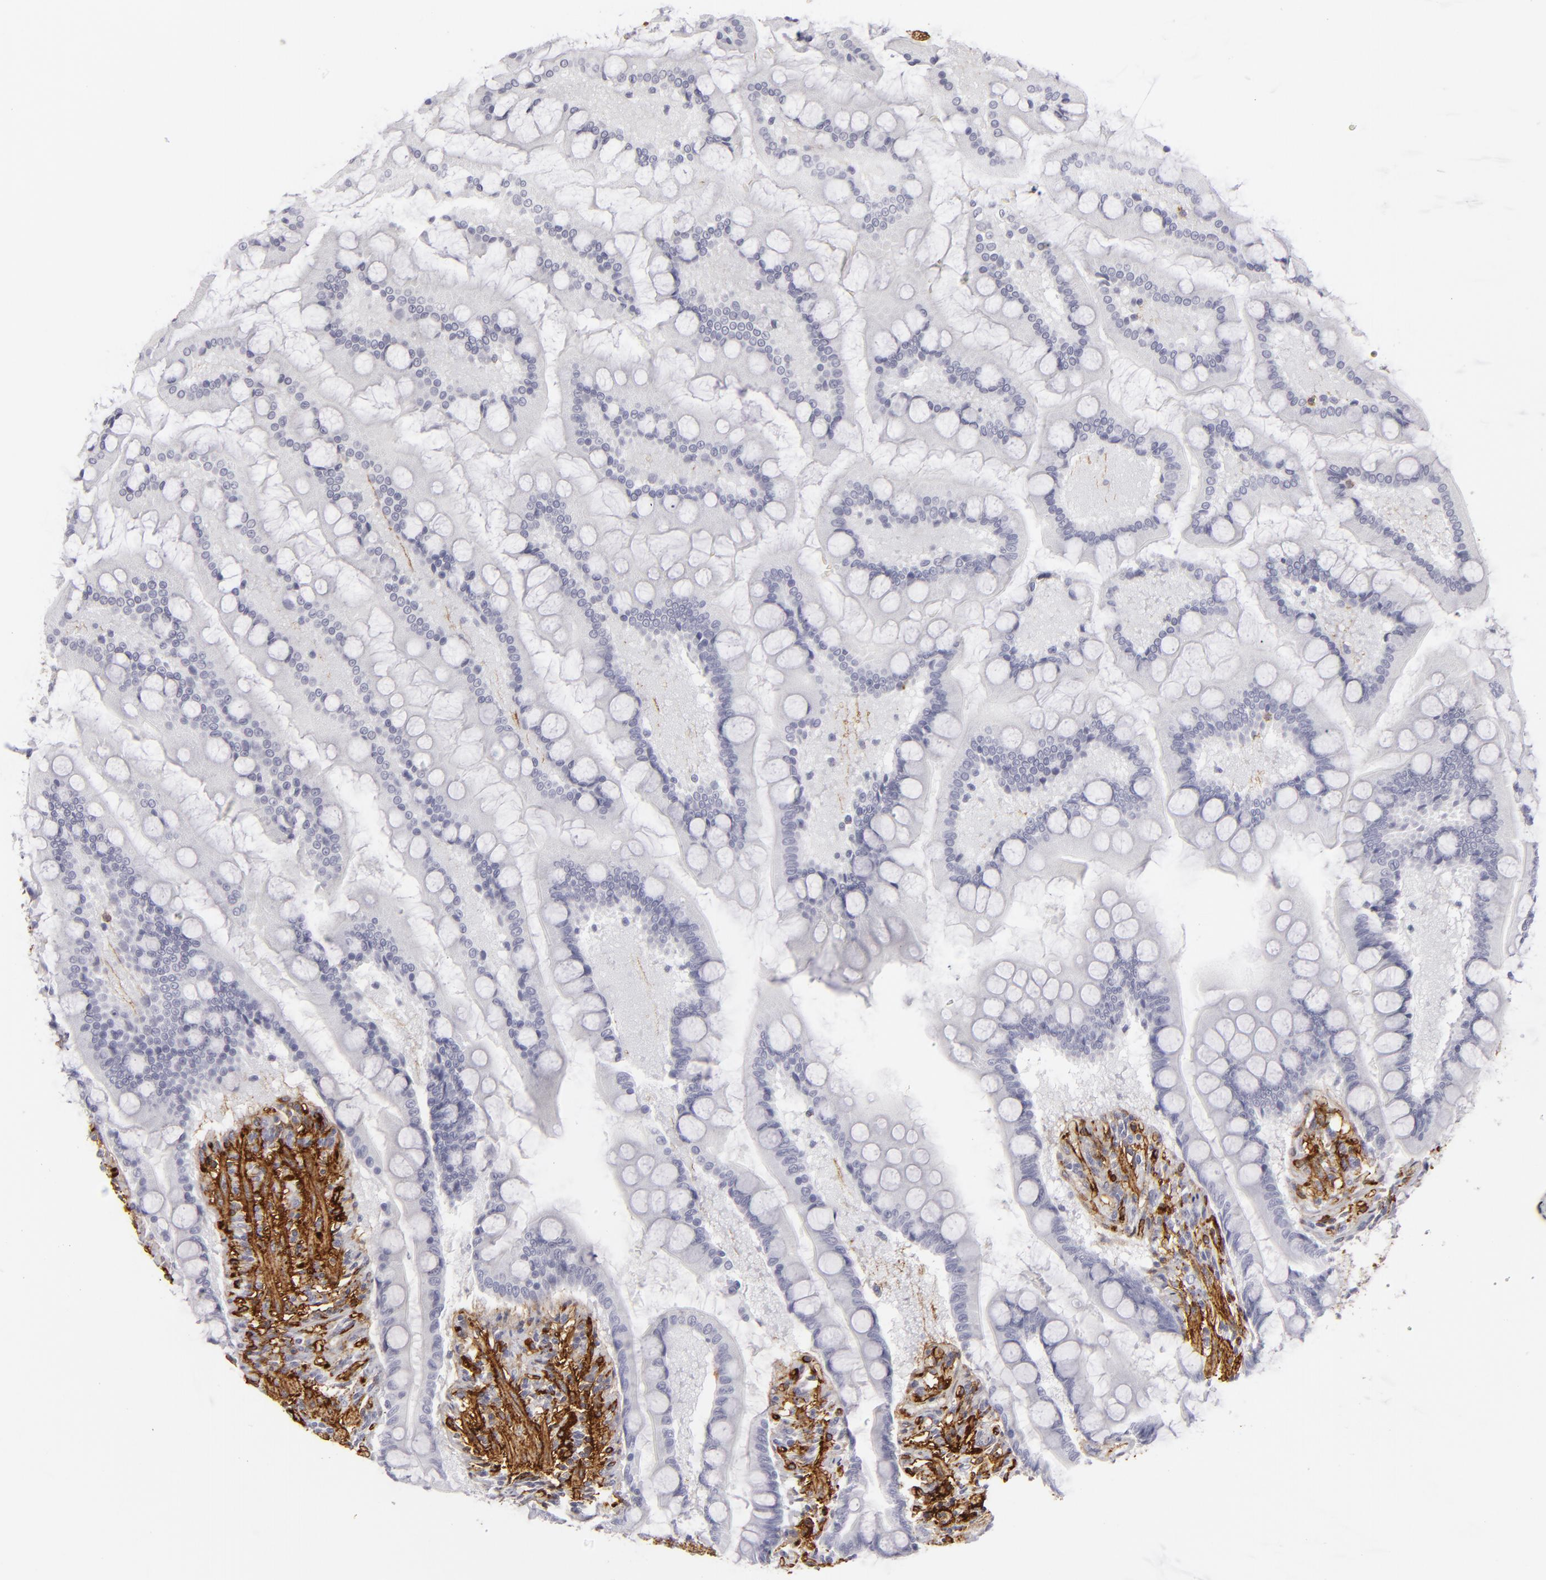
{"staining": {"intensity": "negative", "quantity": "none", "location": "none"}, "tissue": "small intestine", "cell_type": "Glandular cells", "image_type": "normal", "snomed": [{"axis": "morphology", "description": "Normal tissue, NOS"}, {"axis": "topography", "description": "Small intestine"}], "caption": "The IHC histopathology image has no significant expression in glandular cells of small intestine.", "gene": "MCAM", "patient": {"sex": "male", "age": 41}}